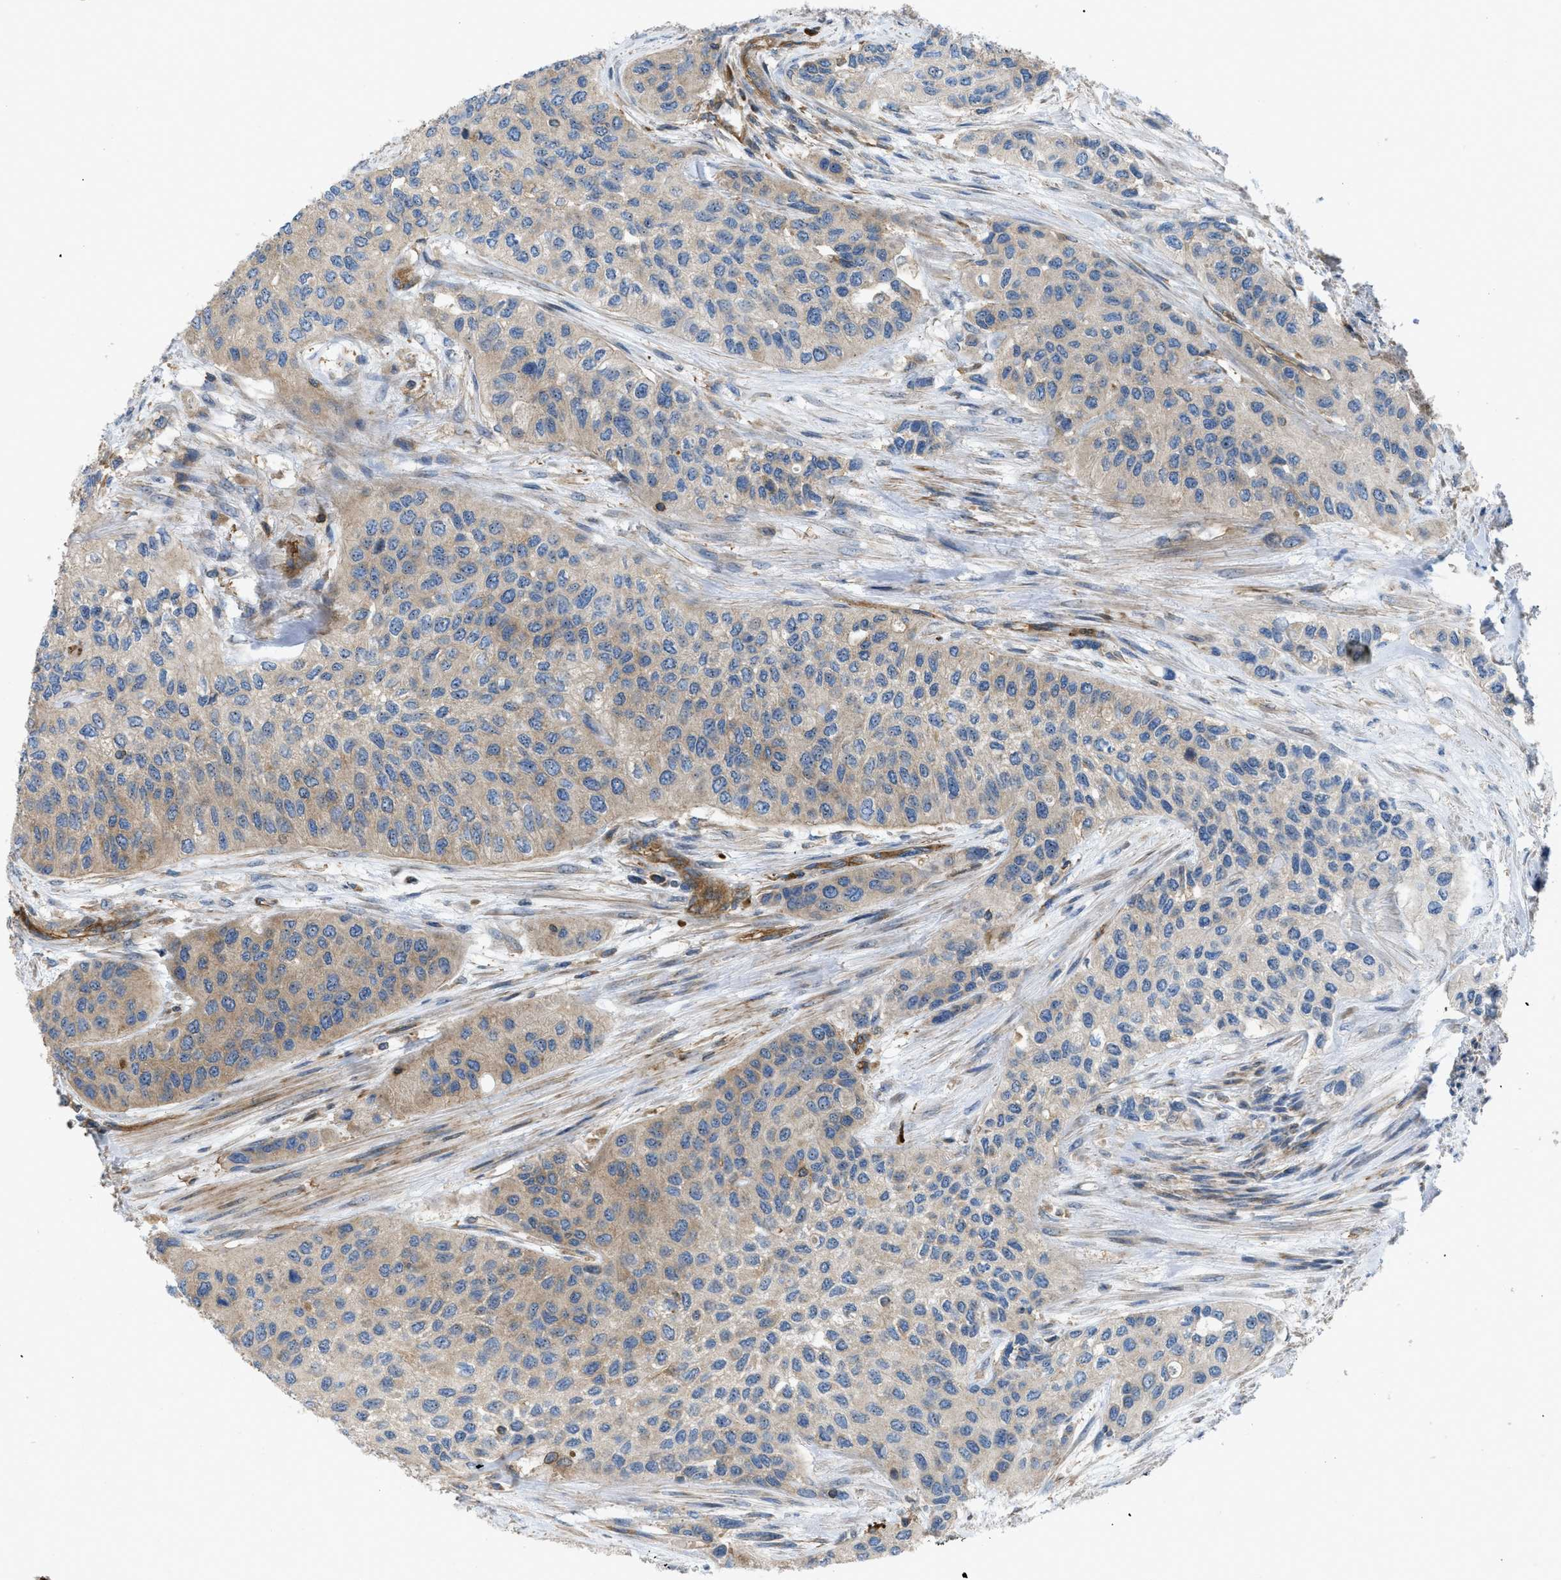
{"staining": {"intensity": "weak", "quantity": ">75%", "location": "cytoplasmic/membranous"}, "tissue": "urothelial cancer", "cell_type": "Tumor cells", "image_type": "cancer", "snomed": [{"axis": "morphology", "description": "Urothelial carcinoma, High grade"}, {"axis": "topography", "description": "Urinary bladder"}], "caption": "Tumor cells exhibit low levels of weak cytoplasmic/membranous staining in about >75% of cells in human urothelial cancer. (brown staining indicates protein expression, while blue staining denotes nuclei).", "gene": "ATP2A3", "patient": {"sex": "female", "age": 56}}